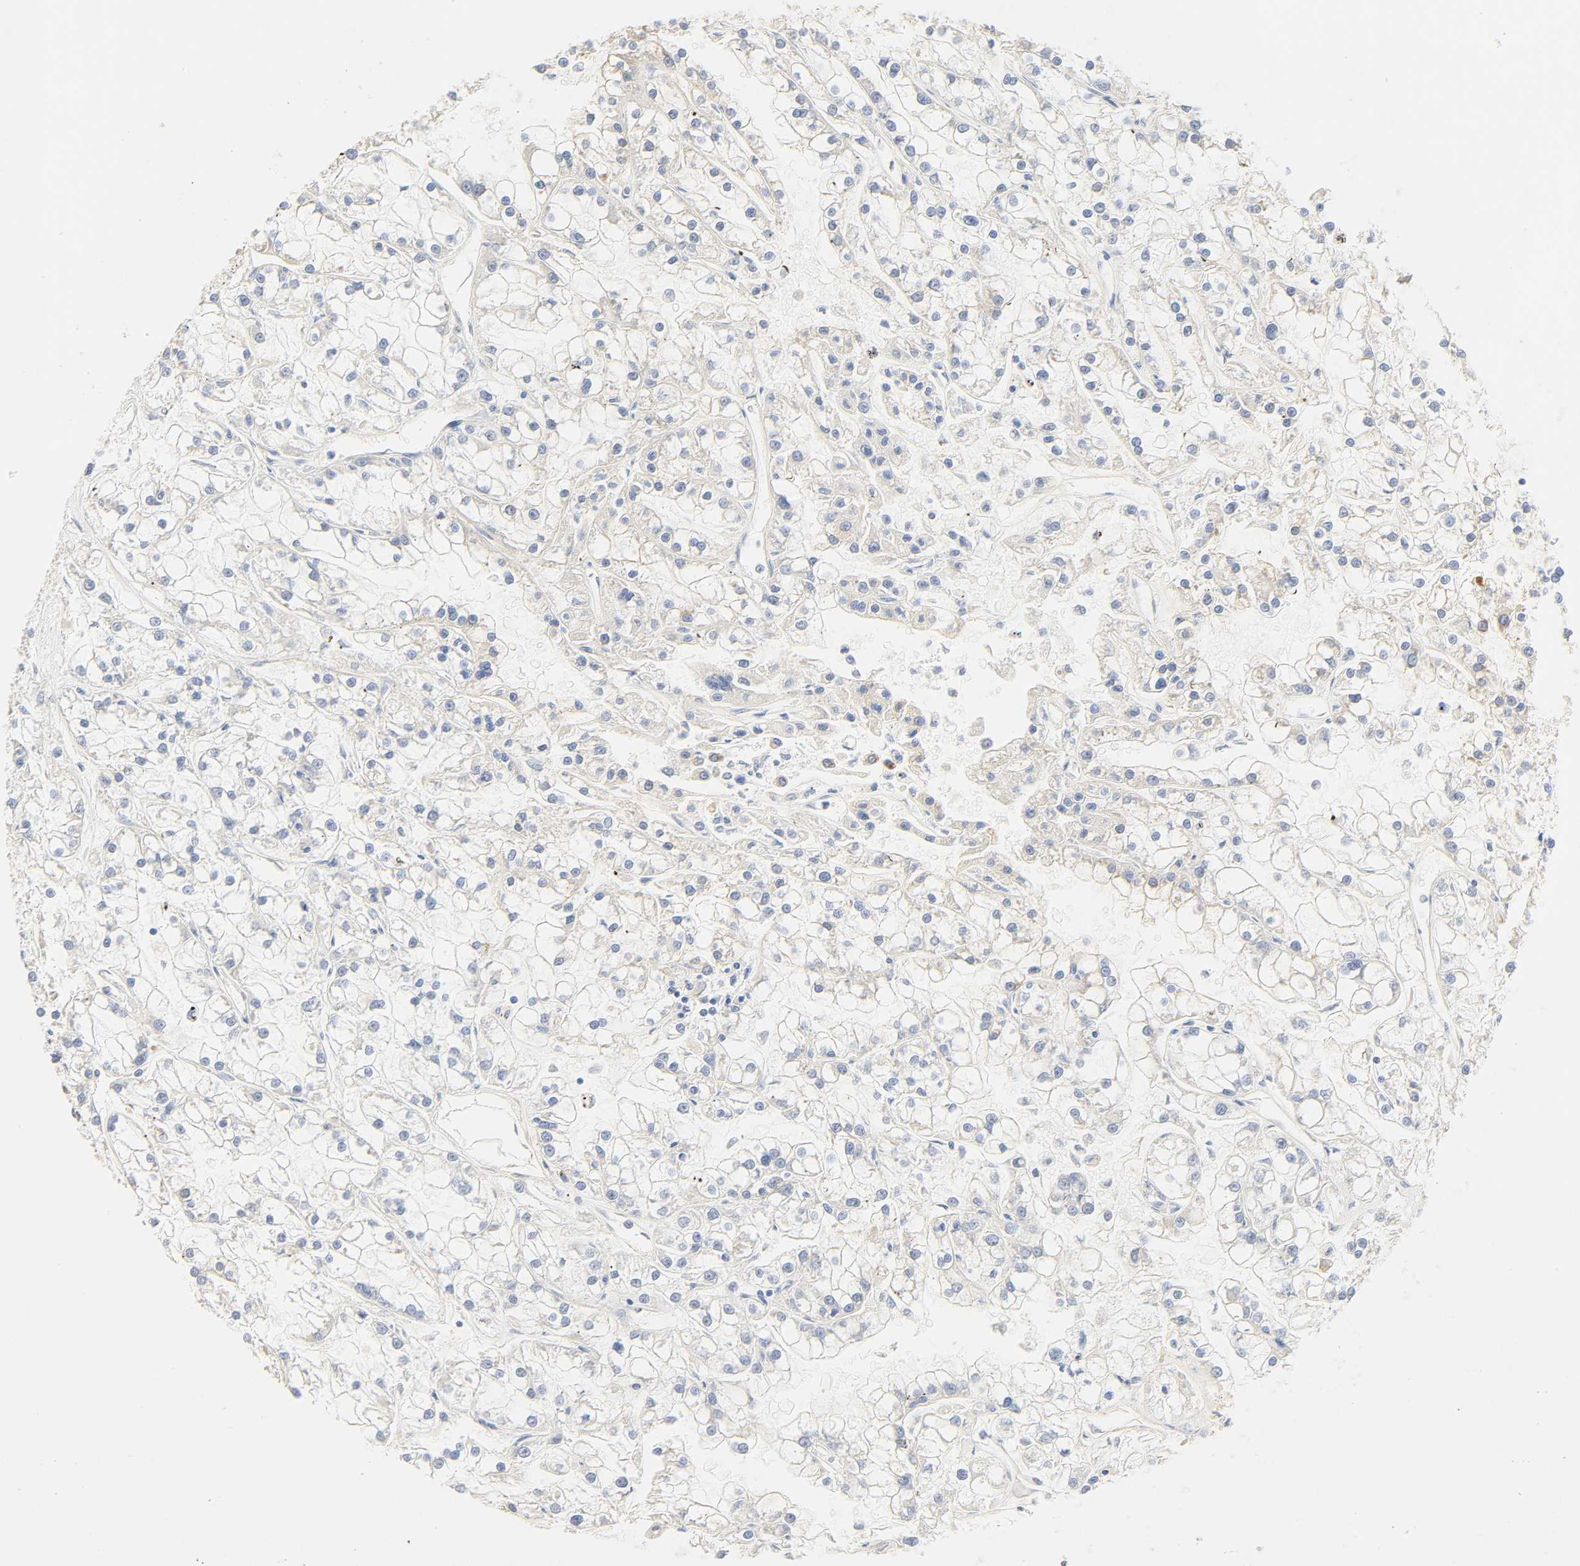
{"staining": {"intensity": "negative", "quantity": "none", "location": "none"}, "tissue": "renal cancer", "cell_type": "Tumor cells", "image_type": "cancer", "snomed": [{"axis": "morphology", "description": "Adenocarcinoma, NOS"}, {"axis": "topography", "description": "Kidney"}], "caption": "This is an immunohistochemistry (IHC) photomicrograph of human adenocarcinoma (renal). There is no expression in tumor cells.", "gene": "BORCS8-MEF2B", "patient": {"sex": "female", "age": 52}}